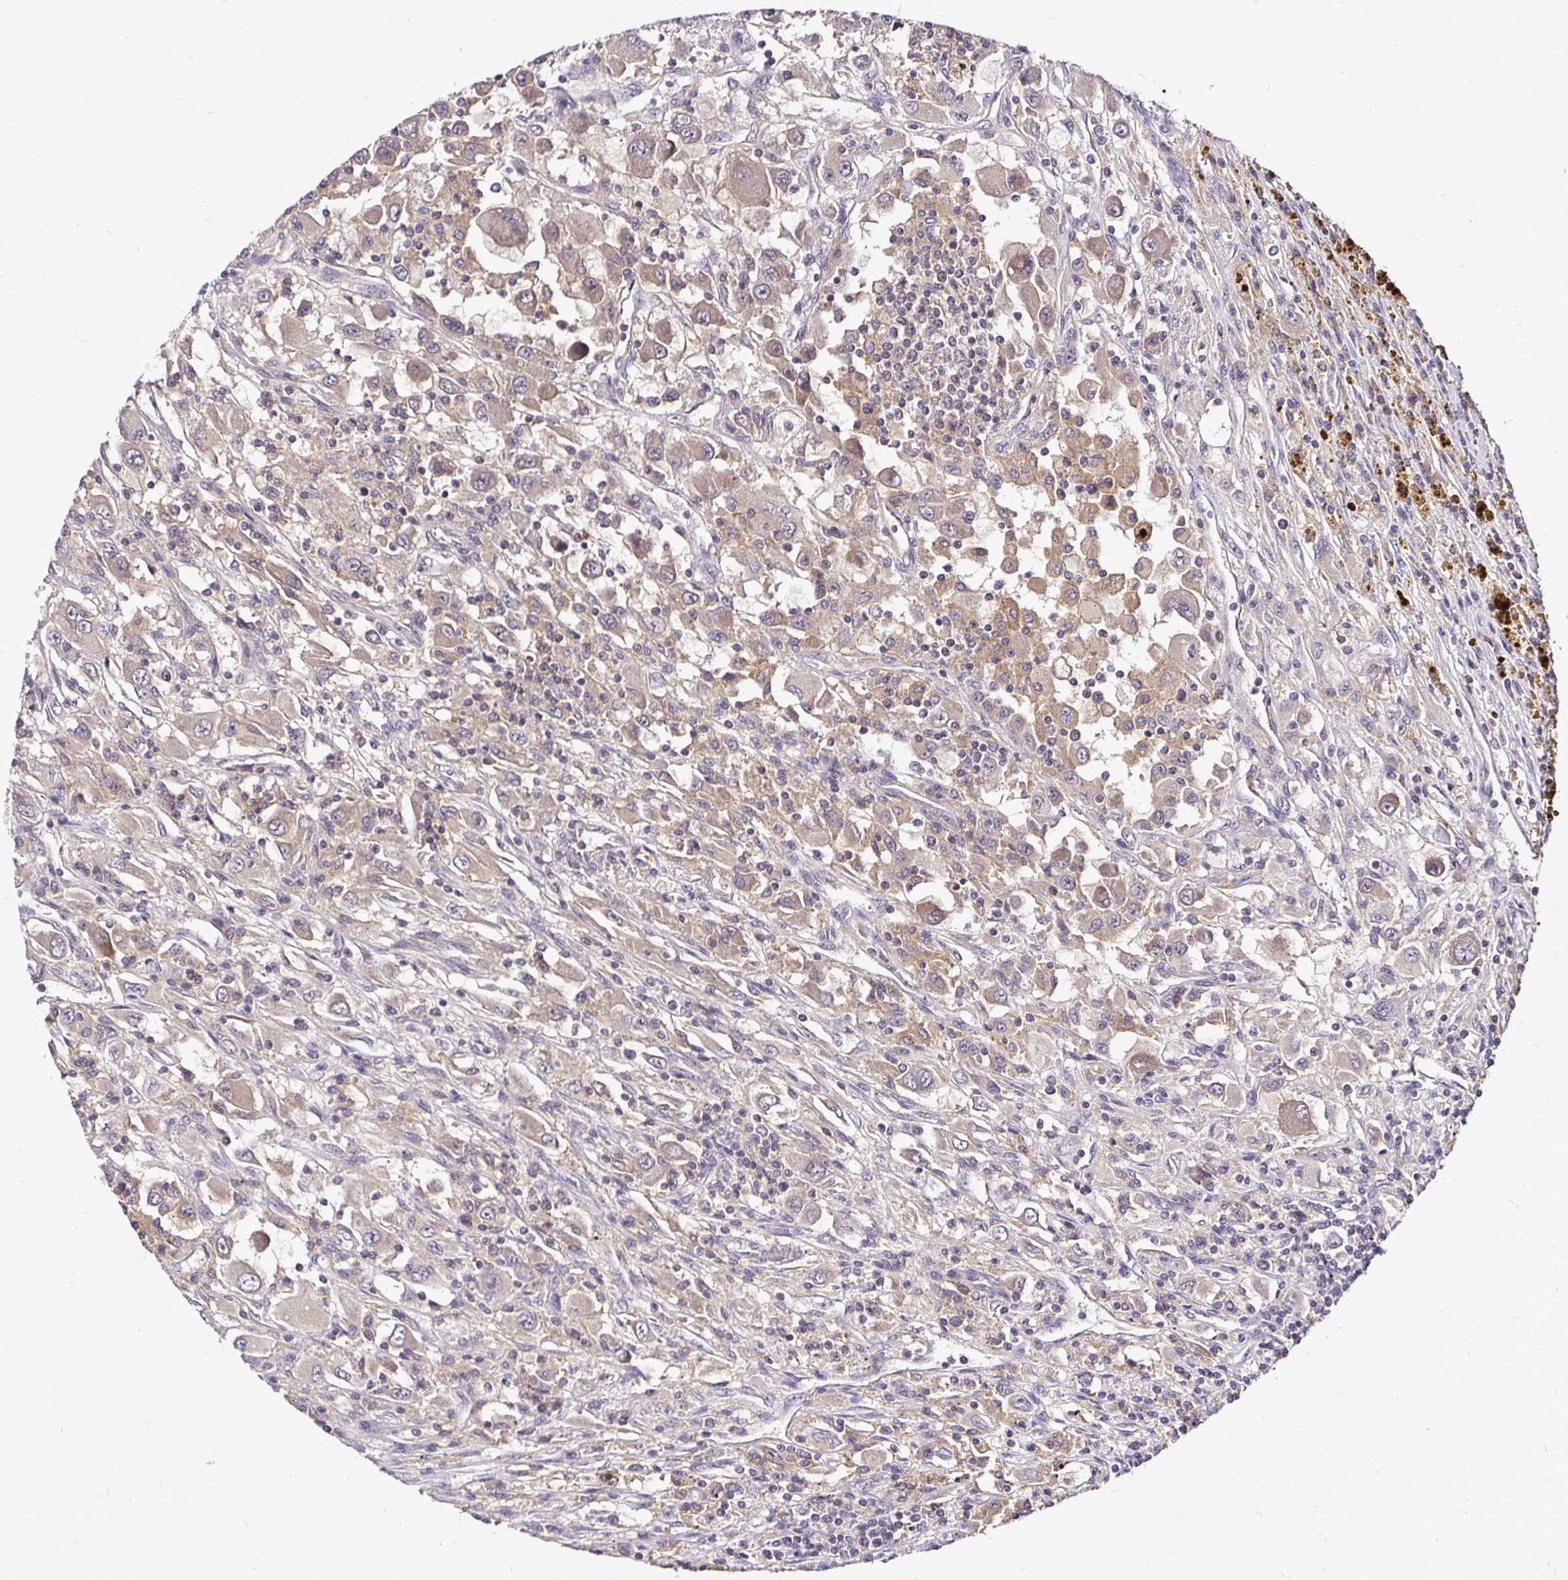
{"staining": {"intensity": "moderate", "quantity": "25%-75%", "location": "cytoplasmic/membranous"}, "tissue": "renal cancer", "cell_type": "Tumor cells", "image_type": "cancer", "snomed": [{"axis": "morphology", "description": "Adenocarcinoma, NOS"}, {"axis": "topography", "description": "Kidney"}], "caption": "Human adenocarcinoma (renal) stained with a protein marker exhibits moderate staining in tumor cells.", "gene": "UBE2M", "patient": {"sex": "female", "age": 67}}